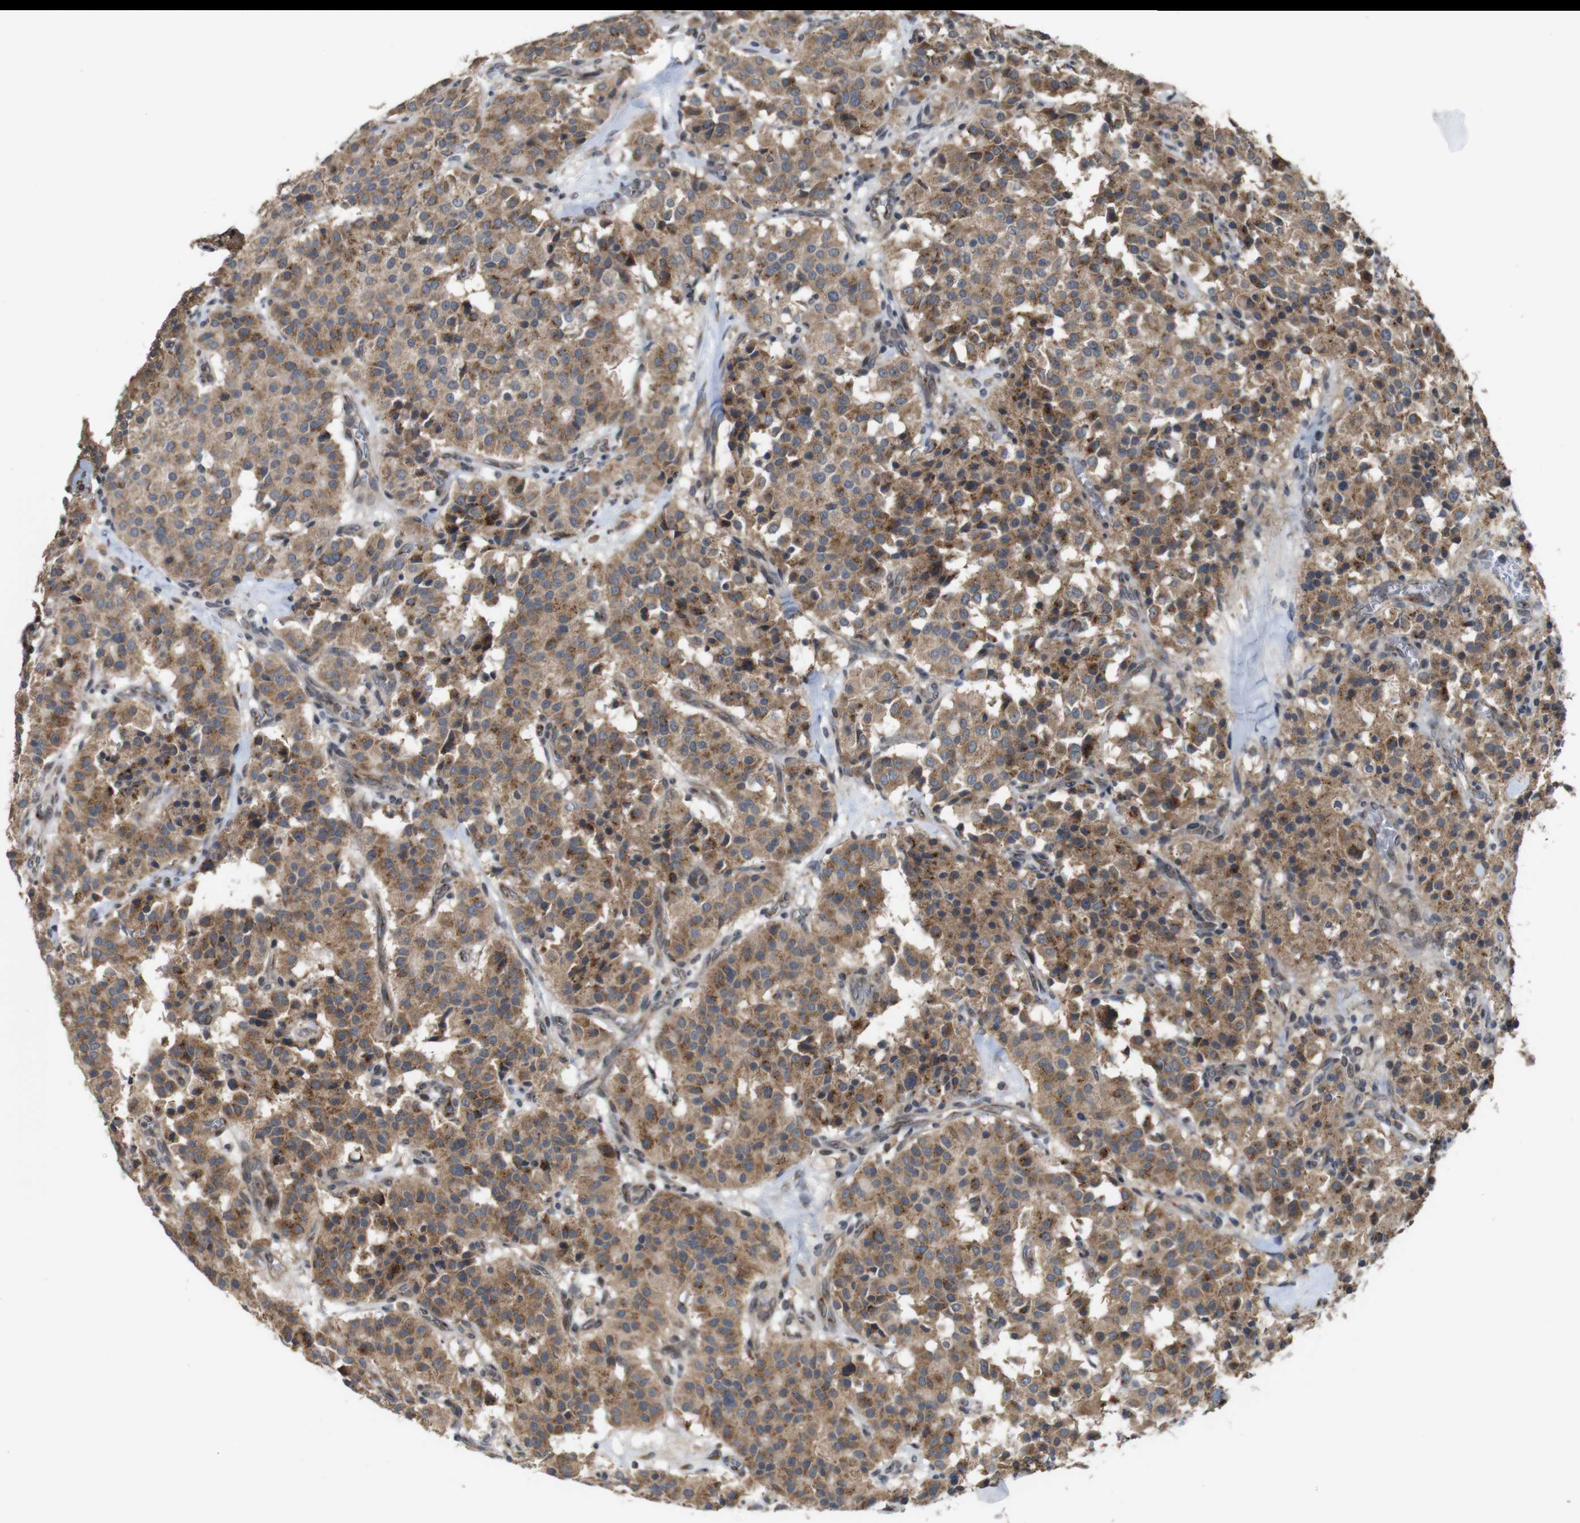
{"staining": {"intensity": "moderate", "quantity": ">75%", "location": "cytoplasmic/membranous"}, "tissue": "carcinoid", "cell_type": "Tumor cells", "image_type": "cancer", "snomed": [{"axis": "morphology", "description": "Carcinoid, malignant, NOS"}, {"axis": "topography", "description": "Lung"}], "caption": "Tumor cells display medium levels of moderate cytoplasmic/membranous positivity in about >75% of cells in human carcinoid (malignant). The protein is stained brown, and the nuclei are stained in blue (DAB IHC with brightfield microscopy, high magnification).", "gene": "EFCAB14", "patient": {"sex": "male", "age": 30}}